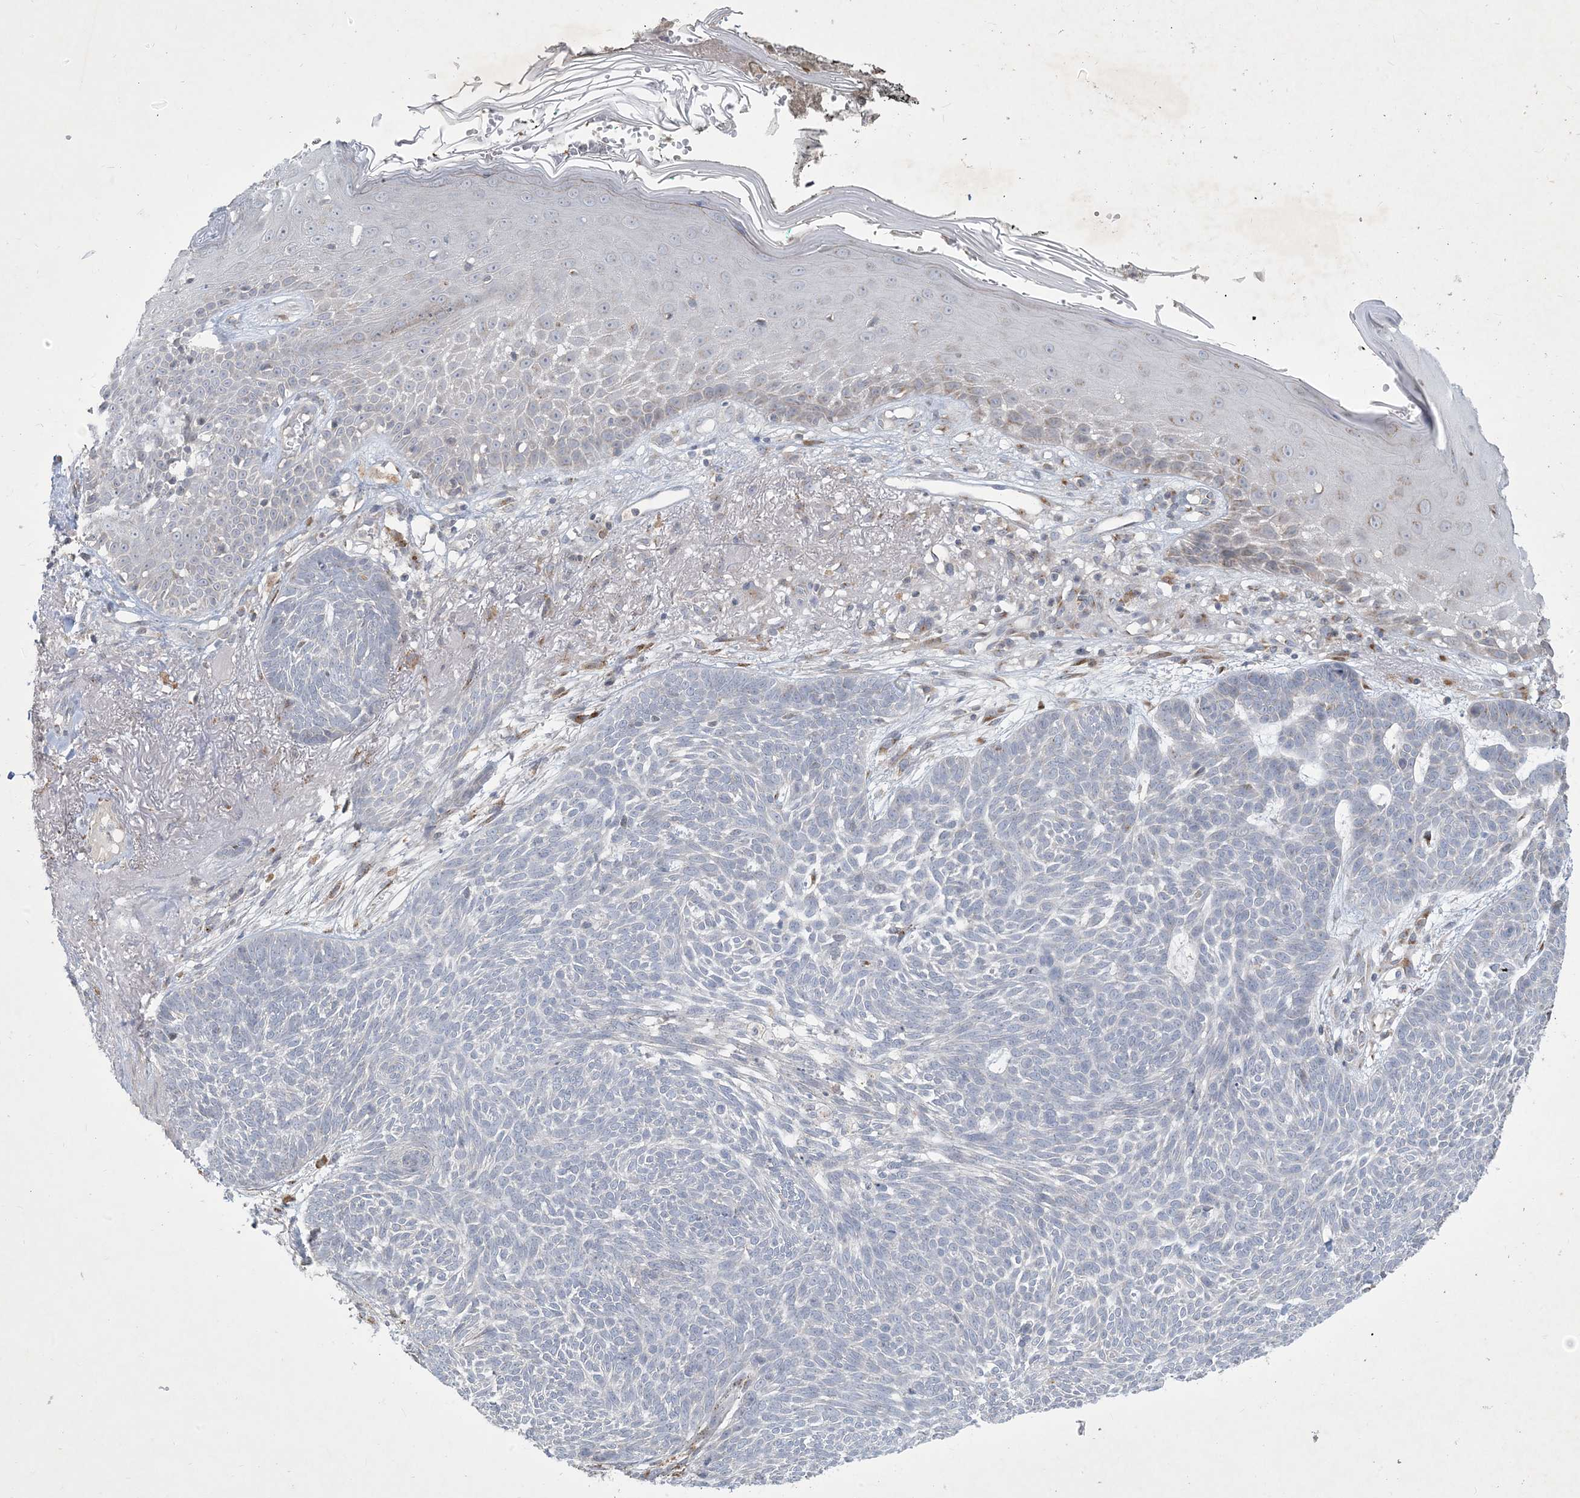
{"staining": {"intensity": "negative", "quantity": "none", "location": "none"}, "tissue": "skin cancer", "cell_type": "Tumor cells", "image_type": "cancer", "snomed": [{"axis": "morphology", "description": "Normal tissue, NOS"}, {"axis": "morphology", "description": "Basal cell carcinoma"}, {"axis": "topography", "description": "Skin"}], "caption": "High power microscopy photomicrograph of an immunohistochemistry histopathology image of skin basal cell carcinoma, revealing no significant positivity in tumor cells.", "gene": "CCDC14", "patient": {"sex": "male", "age": 64}}